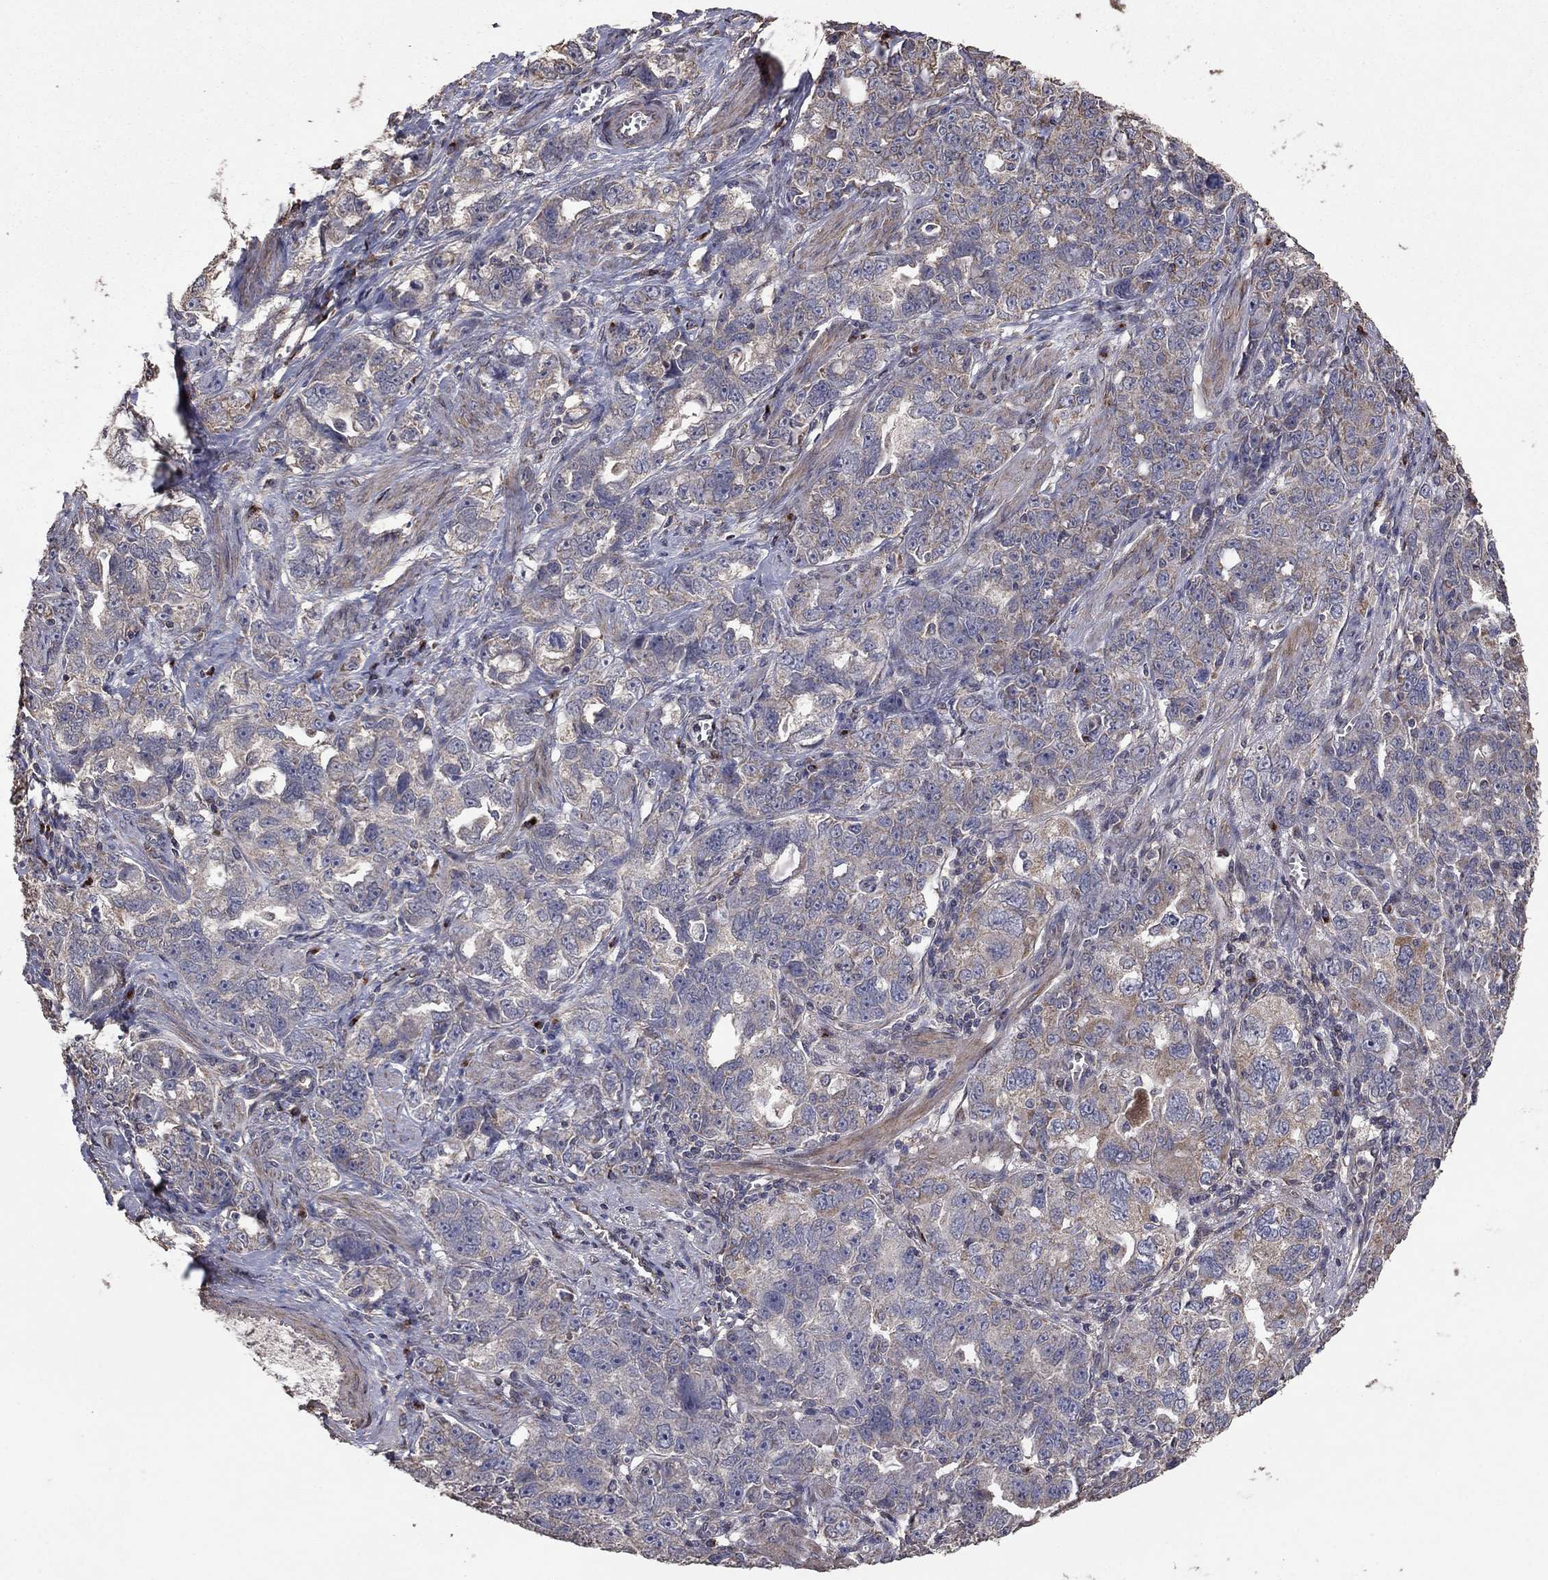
{"staining": {"intensity": "negative", "quantity": "none", "location": "none"}, "tissue": "ovarian cancer", "cell_type": "Tumor cells", "image_type": "cancer", "snomed": [{"axis": "morphology", "description": "Cystadenocarcinoma, serous, NOS"}, {"axis": "topography", "description": "Ovary"}], "caption": "This micrograph is of ovarian cancer (serous cystadenocarcinoma) stained with IHC to label a protein in brown with the nuclei are counter-stained blue. There is no positivity in tumor cells.", "gene": "FLT4", "patient": {"sex": "female", "age": 51}}